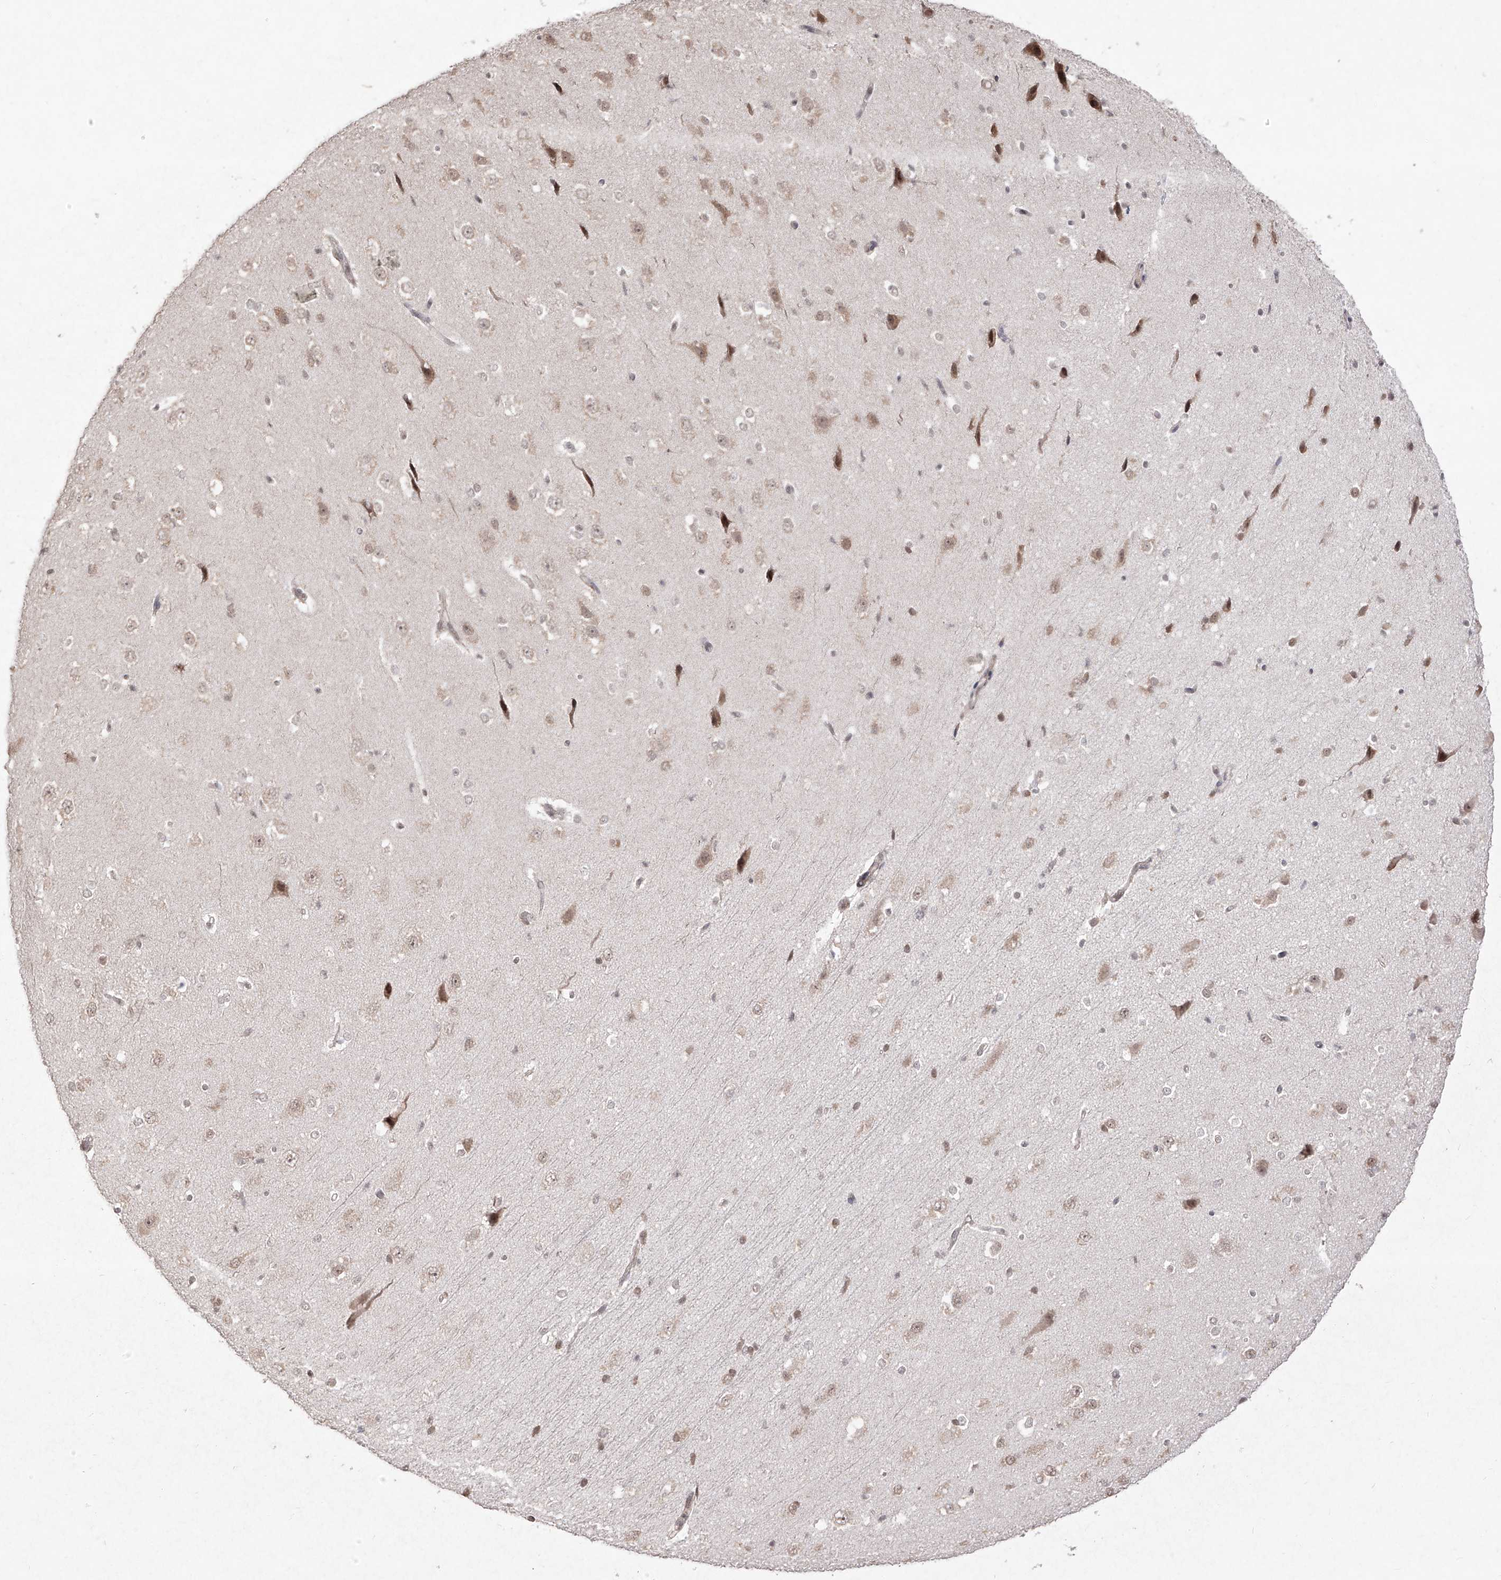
{"staining": {"intensity": "weak", "quantity": "25%-75%", "location": "cytoplasmic/membranous"}, "tissue": "cerebral cortex", "cell_type": "Endothelial cells", "image_type": "normal", "snomed": [{"axis": "morphology", "description": "Normal tissue, NOS"}, {"axis": "morphology", "description": "Developmental malformation"}, {"axis": "topography", "description": "Cerebral cortex"}], "caption": "A photomicrograph of human cerebral cortex stained for a protein displays weak cytoplasmic/membranous brown staining in endothelial cells.", "gene": "SNRNP27", "patient": {"sex": "female", "age": 30}}